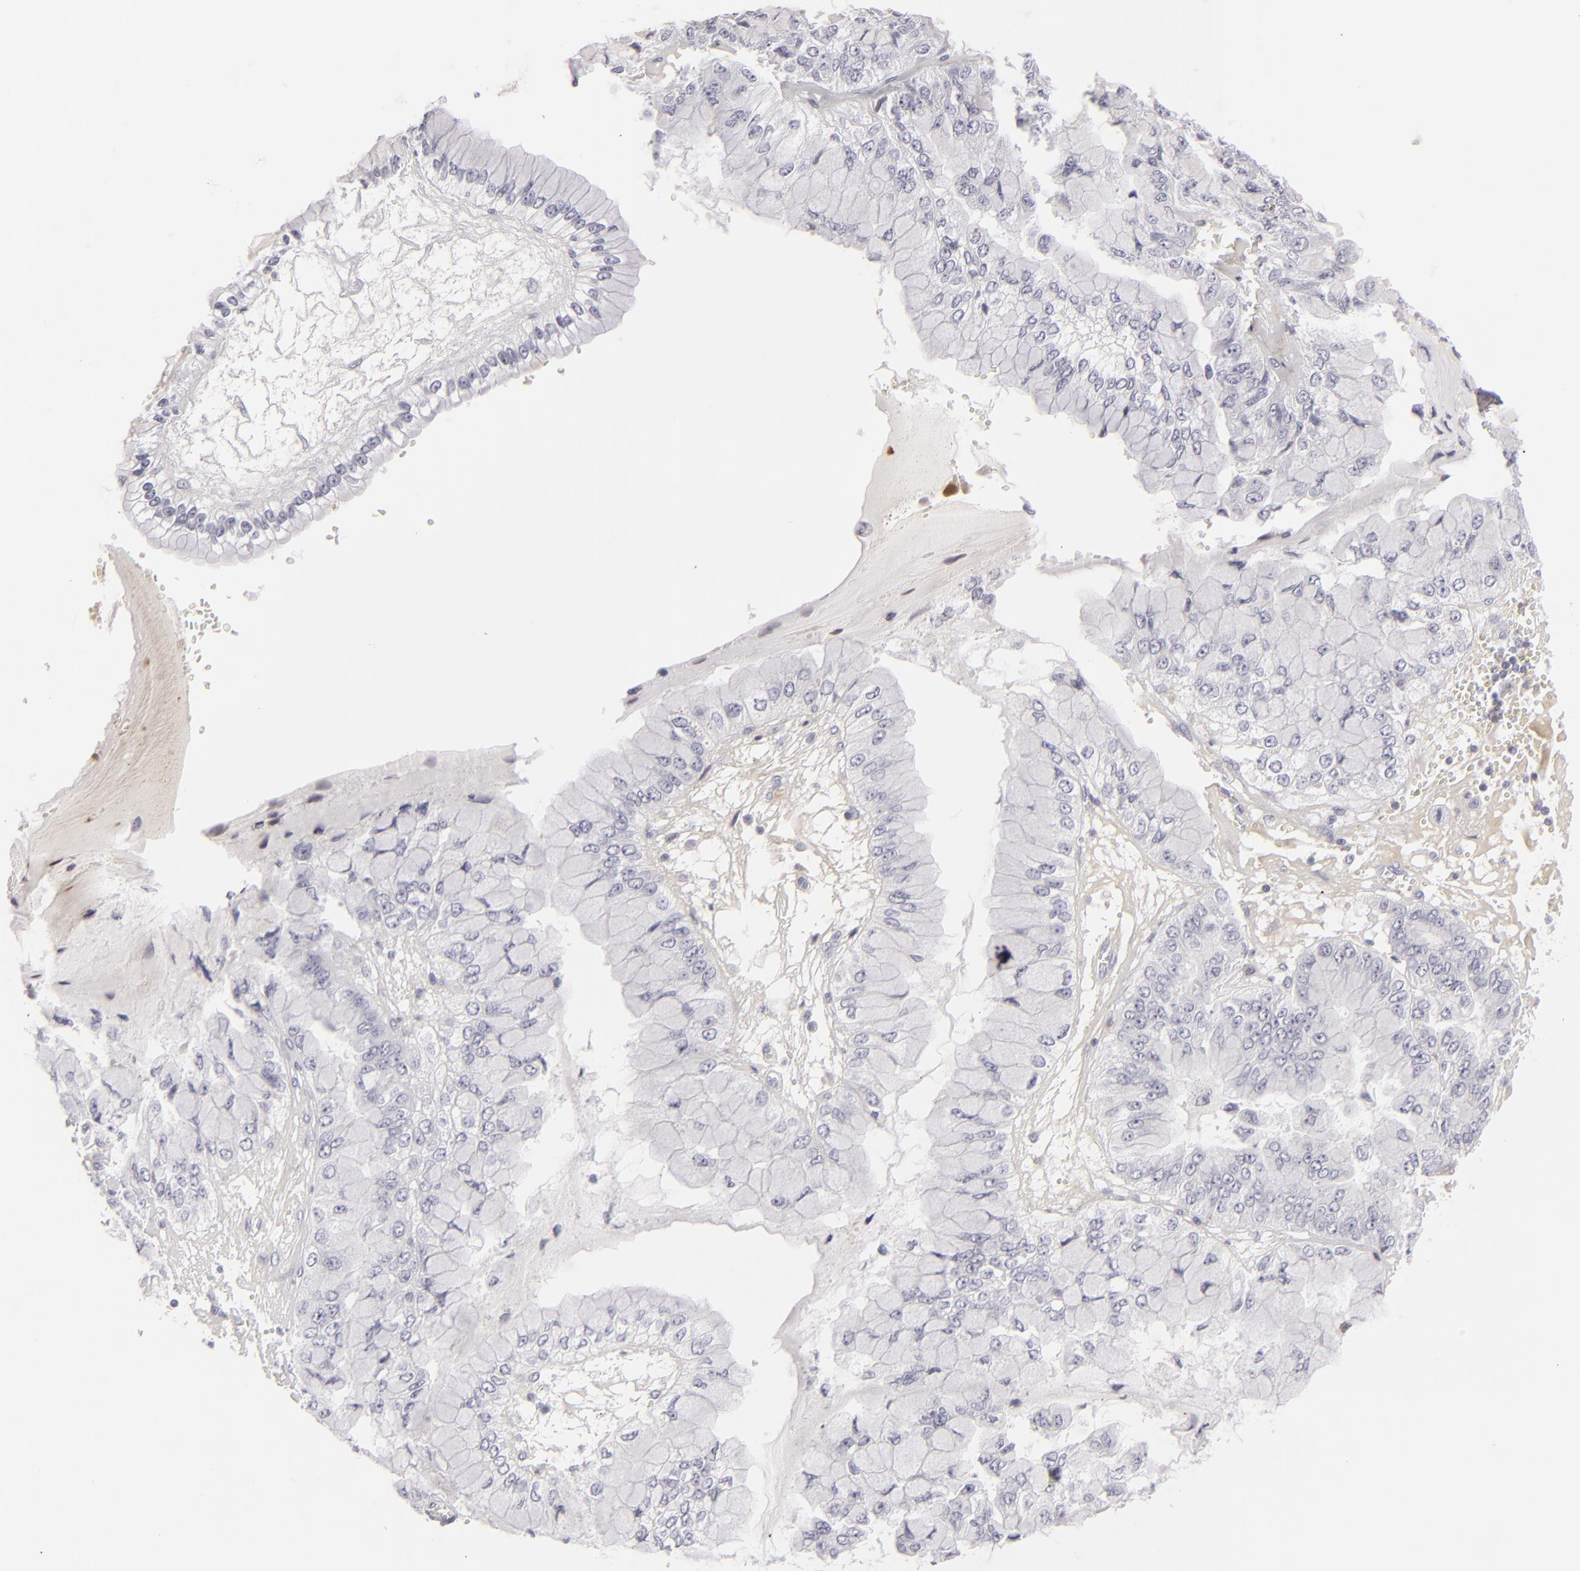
{"staining": {"intensity": "negative", "quantity": "none", "location": "none"}, "tissue": "liver cancer", "cell_type": "Tumor cells", "image_type": "cancer", "snomed": [{"axis": "morphology", "description": "Cholangiocarcinoma"}, {"axis": "topography", "description": "Liver"}], "caption": "Tumor cells show no significant protein positivity in liver cholangiocarcinoma. (Brightfield microscopy of DAB (3,3'-diaminobenzidine) immunohistochemistry (IHC) at high magnification).", "gene": "C9", "patient": {"sex": "female", "age": 79}}